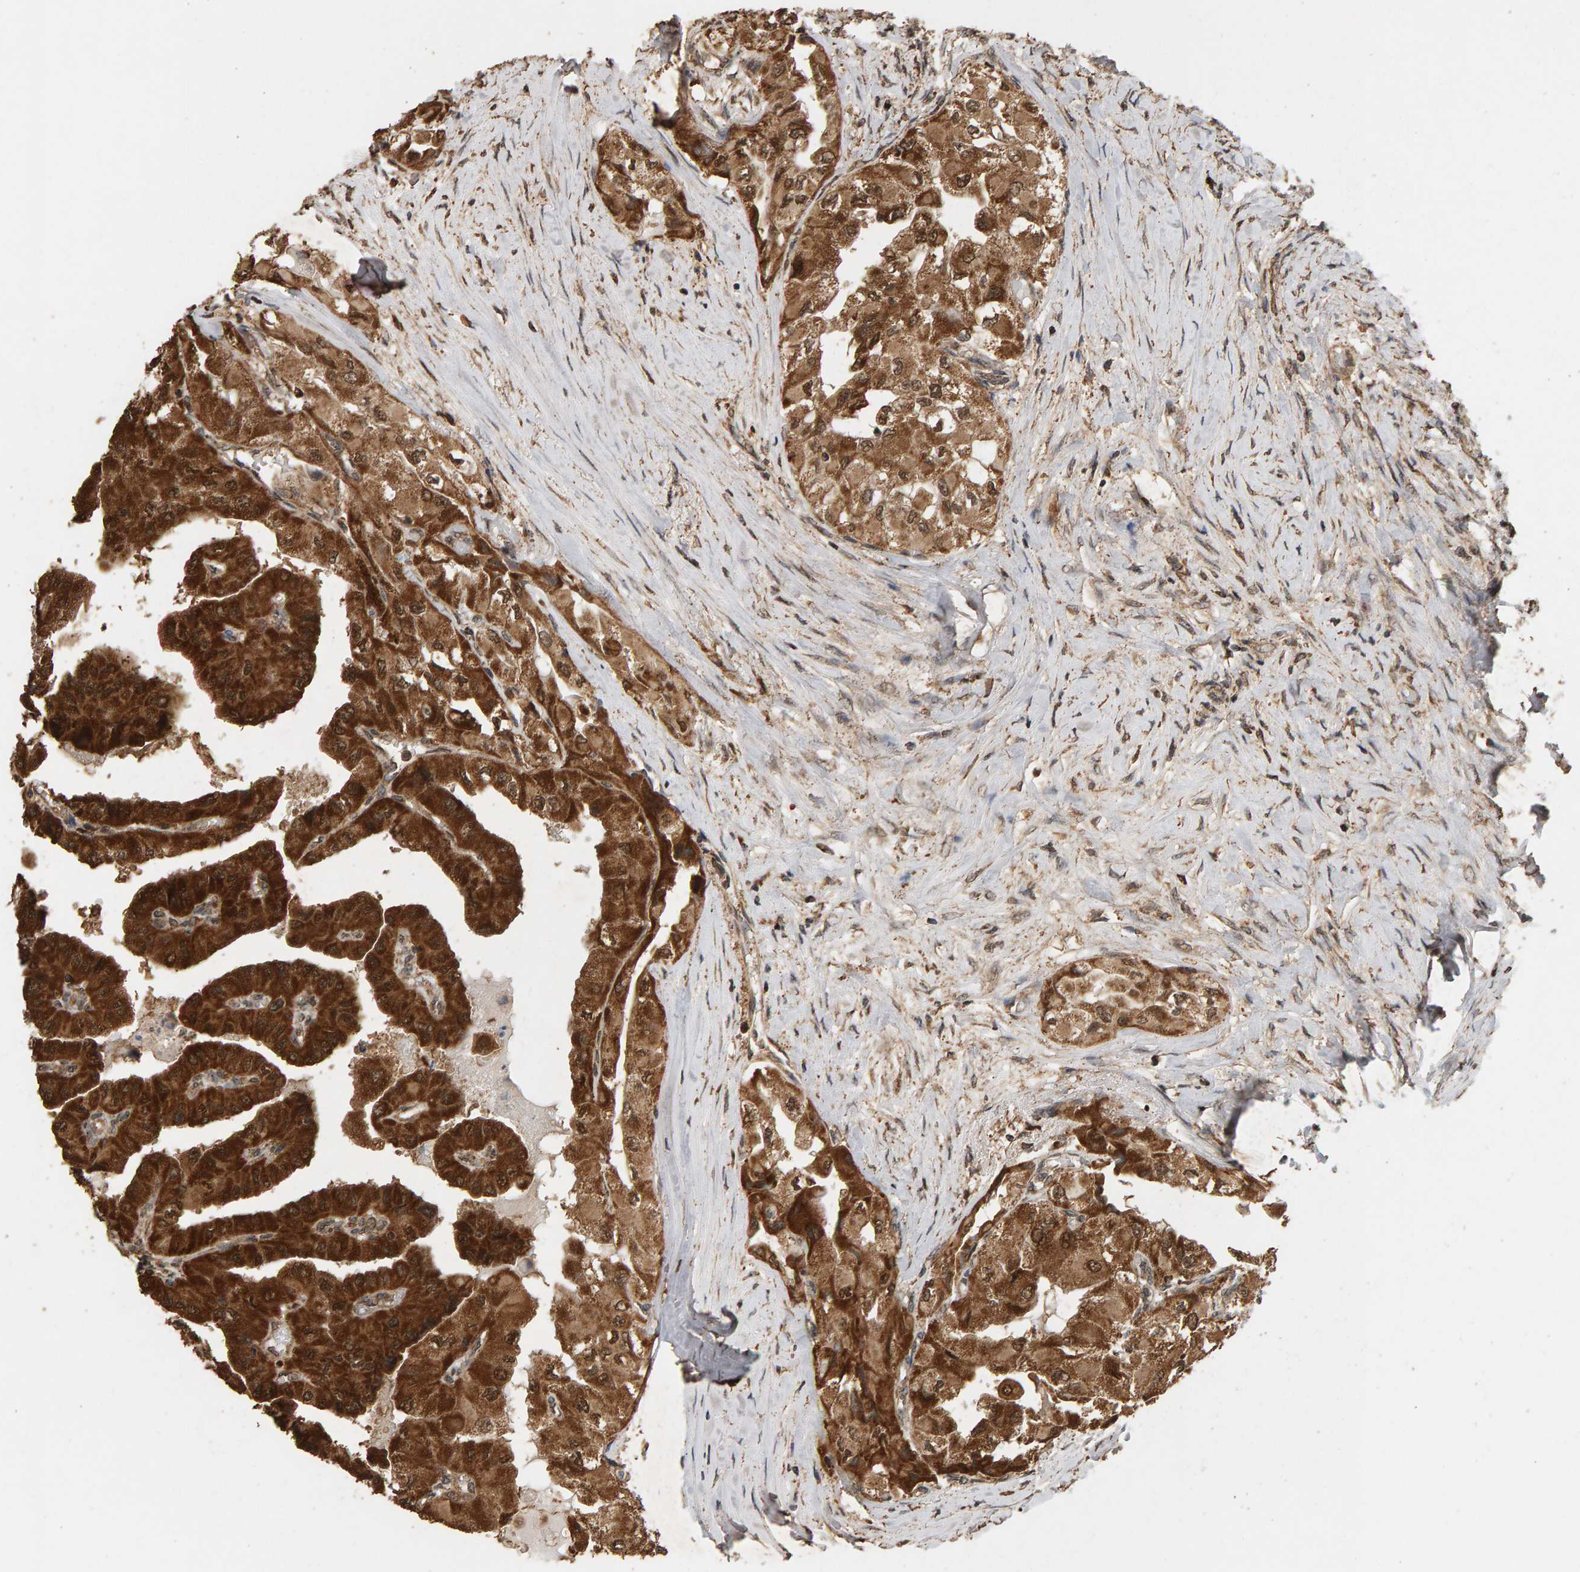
{"staining": {"intensity": "strong", "quantity": ">75%", "location": "cytoplasmic/membranous,nuclear"}, "tissue": "thyroid cancer", "cell_type": "Tumor cells", "image_type": "cancer", "snomed": [{"axis": "morphology", "description": "Papillary adenocarcinoma, NOS"}, {"axis": "topography", "description": "Thyroid gland"}], "caption": "An IHC micrograph of tumor tissue is shown. Protein staining in brown shows strong cytoplasmic/membranous and nuclear positivity in thyroid papillary adenocarcinoma within tumor cells.", "gene": "GSTK1", "patient": {"sex": "female", "age": 59}}